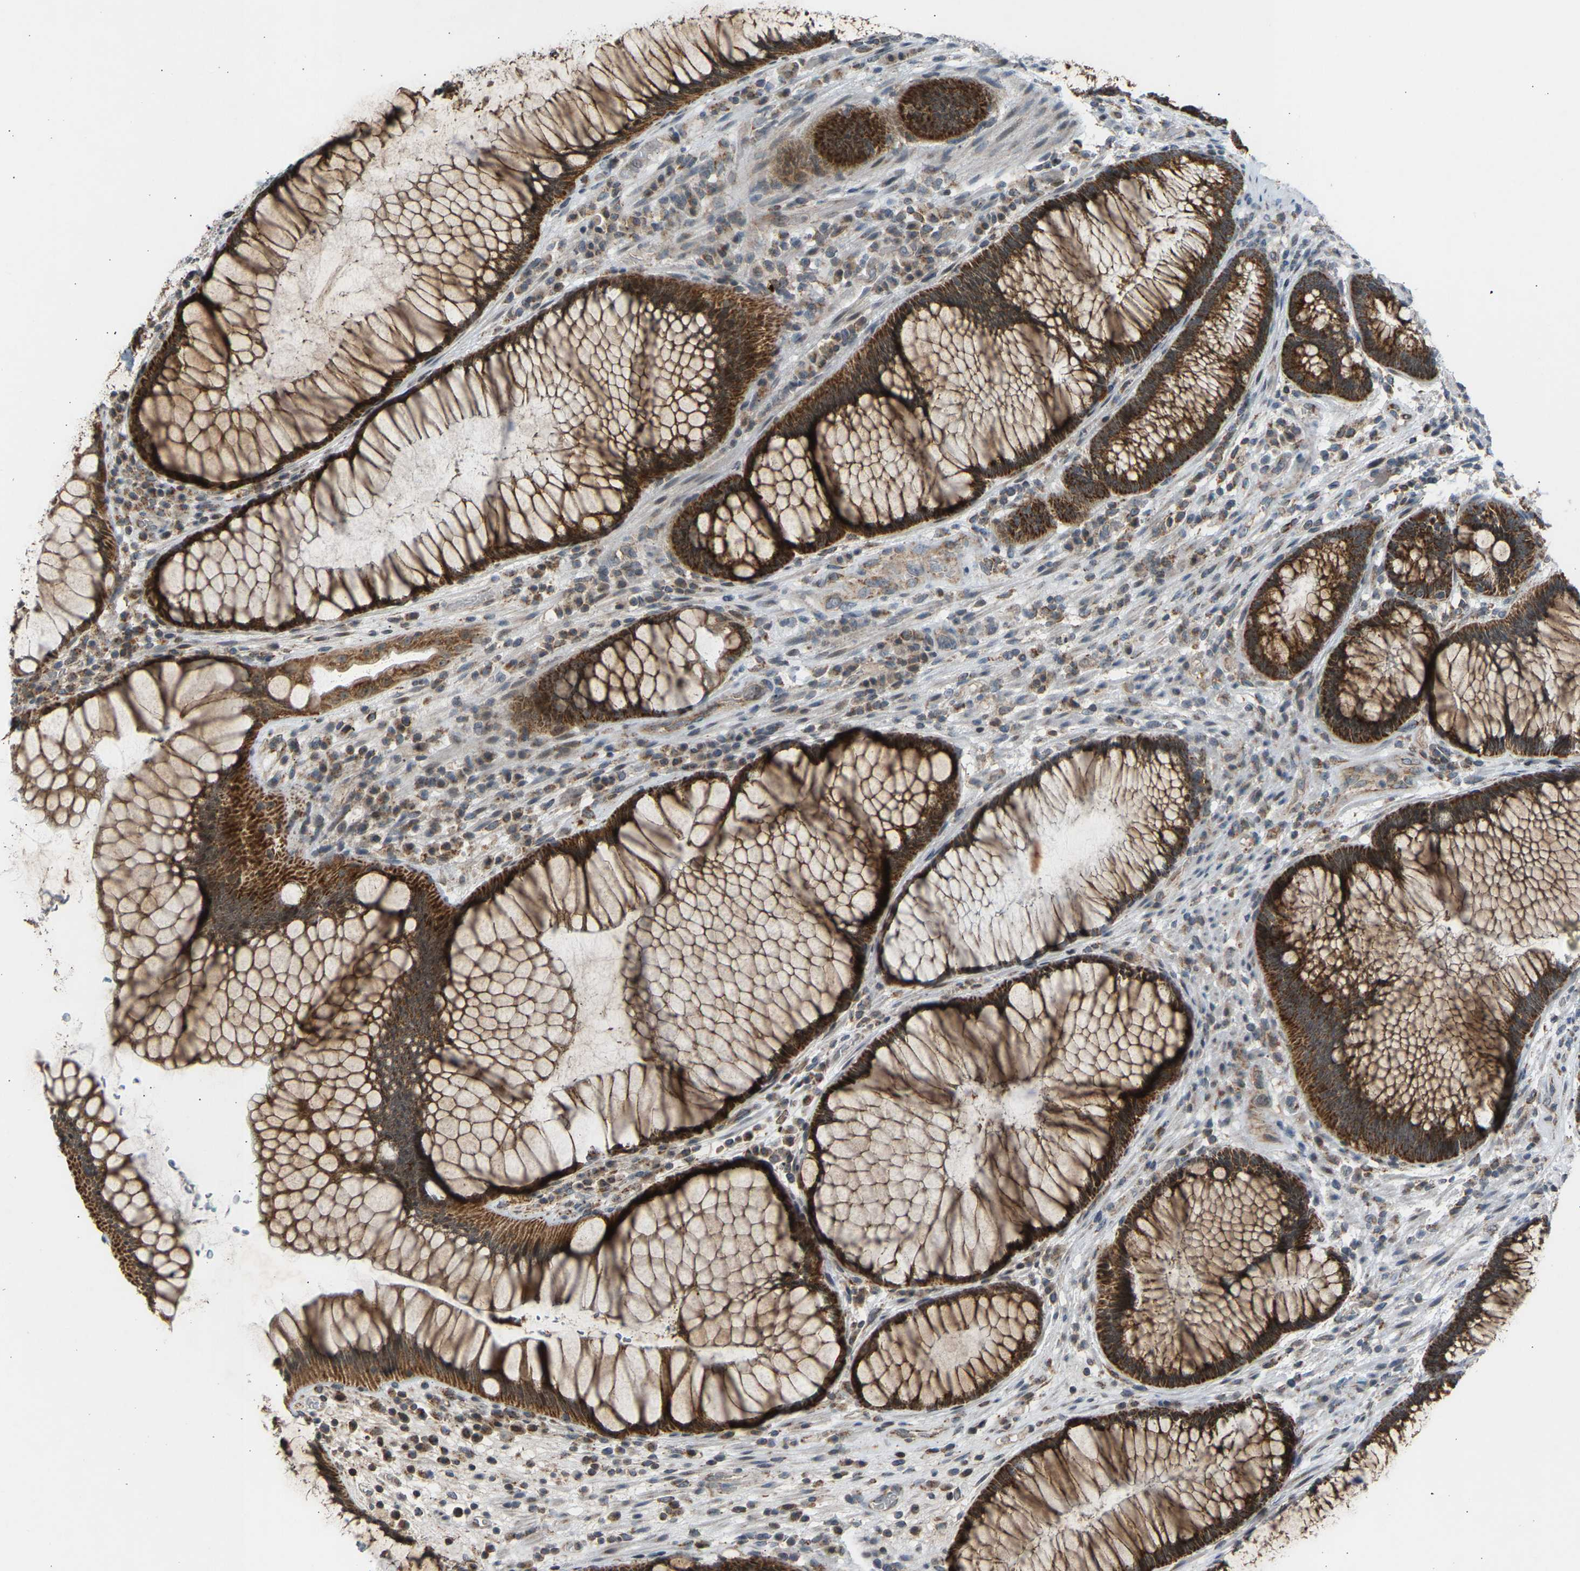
{"staining": {"intensity": "strong", "quantity": ">75%", "location": "cytoplasmic/membranous"}, "tissue": "rectum", "cell_type": "Glandular cells", "image_type": "normal", "snomed": [{"axis": "morphology", "description": "Normal tissue, NOS"}, {"axis": "topography", "description": "Rectum"}], "caption": "A brown stain highlights strong cytoplasmic/membranous staining of a protein in glandular cells of unremarkable rectum. The staining is performed using DAB (3,3'-diaminobenzidine) brown chromogen to label protein expression. The nuclei are counter-stained blue using hematoxylin.", "gene": "SLIRP", "patient": {"sex": "male", "age": 51}}